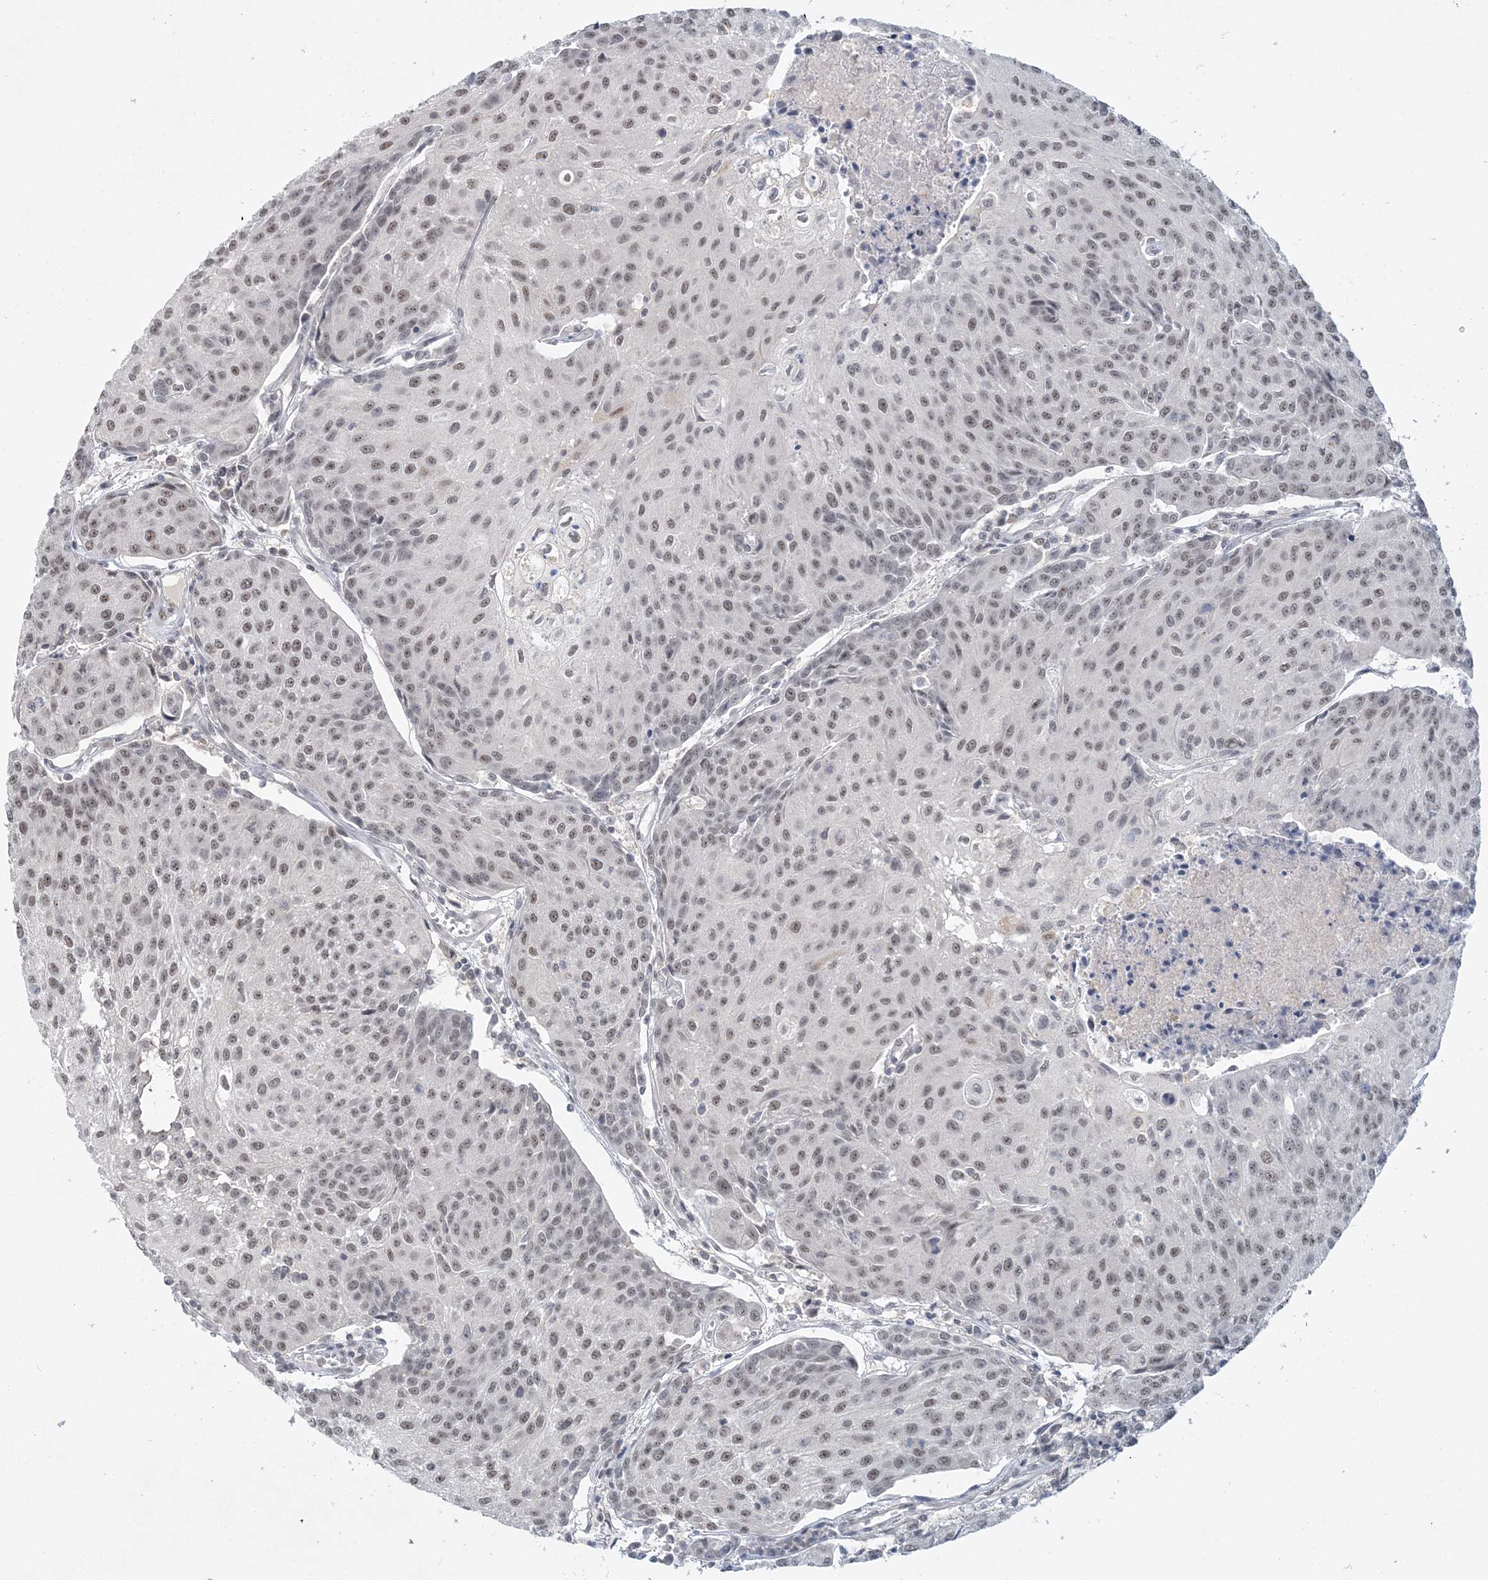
{"staining": {"intensity": "moderate", "quantity": ">75%", "location": "nuclear"}, "tissue": "urothelial cancer", "cell_type": "Tumor cells", "image_type": "cancer", "snomed": [{"axis": "morphology", "description": "Urothelial carcinoma, High grade"}, {"axis": "topography", "description": "Urinary bladder"}], "caption": "Human high-grade urothelial carcinoma stained with a protein marker displays moderate staining in tumor cells.", "gene": "KMT2D", "patient": {"sex": "female", "age": 85}}